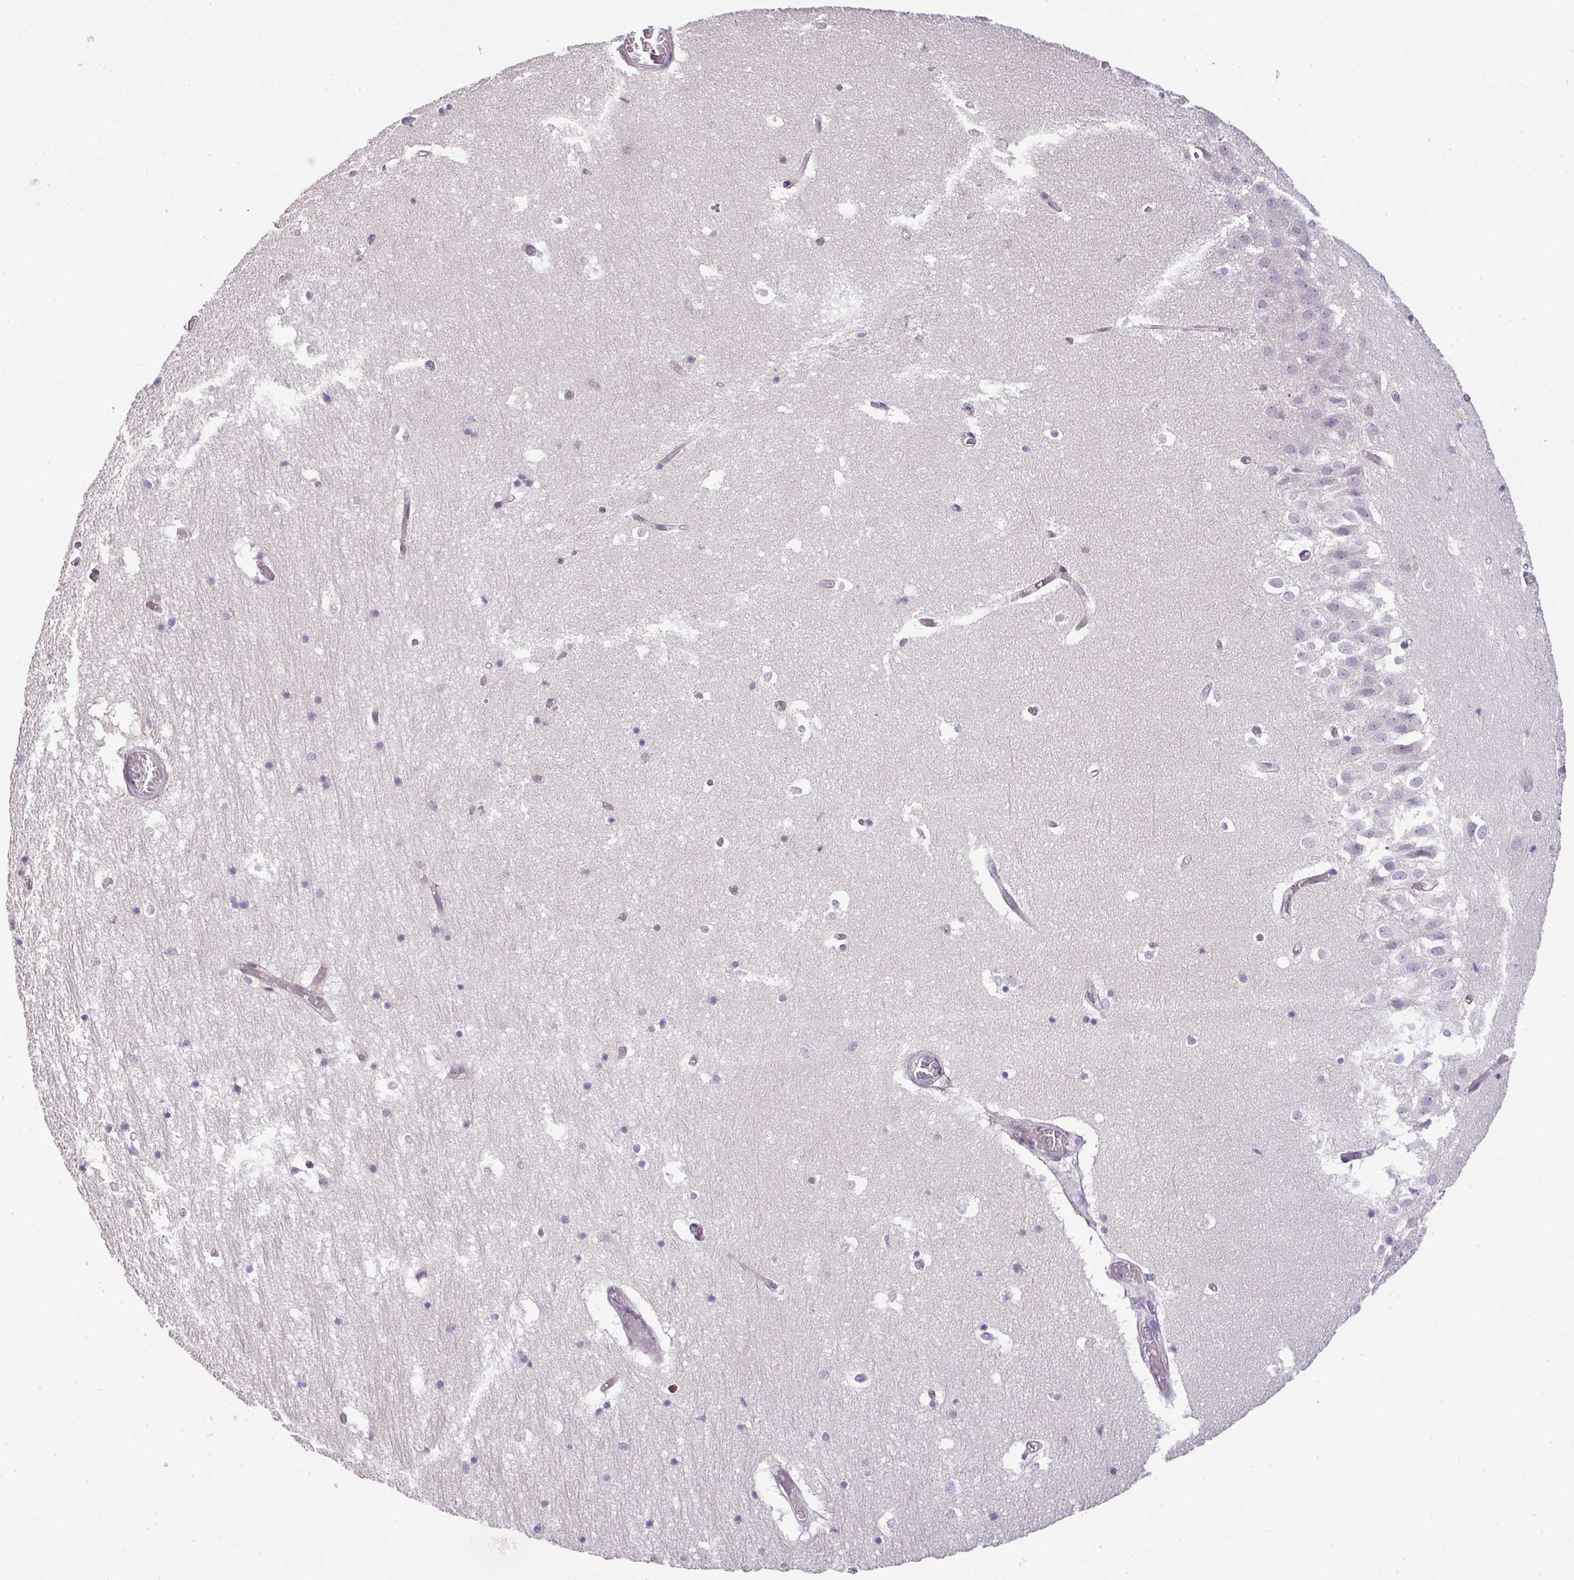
{"staining": {"intensity": "negative", "quantity": "none", "location": "none"}, "tissue": "hippocampus", "cell_type": "Glial cells", "image_type": "normal", "snomed": [{"axis": "morphology", "description": "Normal tissue, NOS"}, {"axis": "topography", "description": "Hippocampus"}], "caption": "Micrograph shows no significant protein positivity in glial cells of benign hippocampus.", "gene": "PIK3R5", "patient": {"sex": "female", "age": 52}}